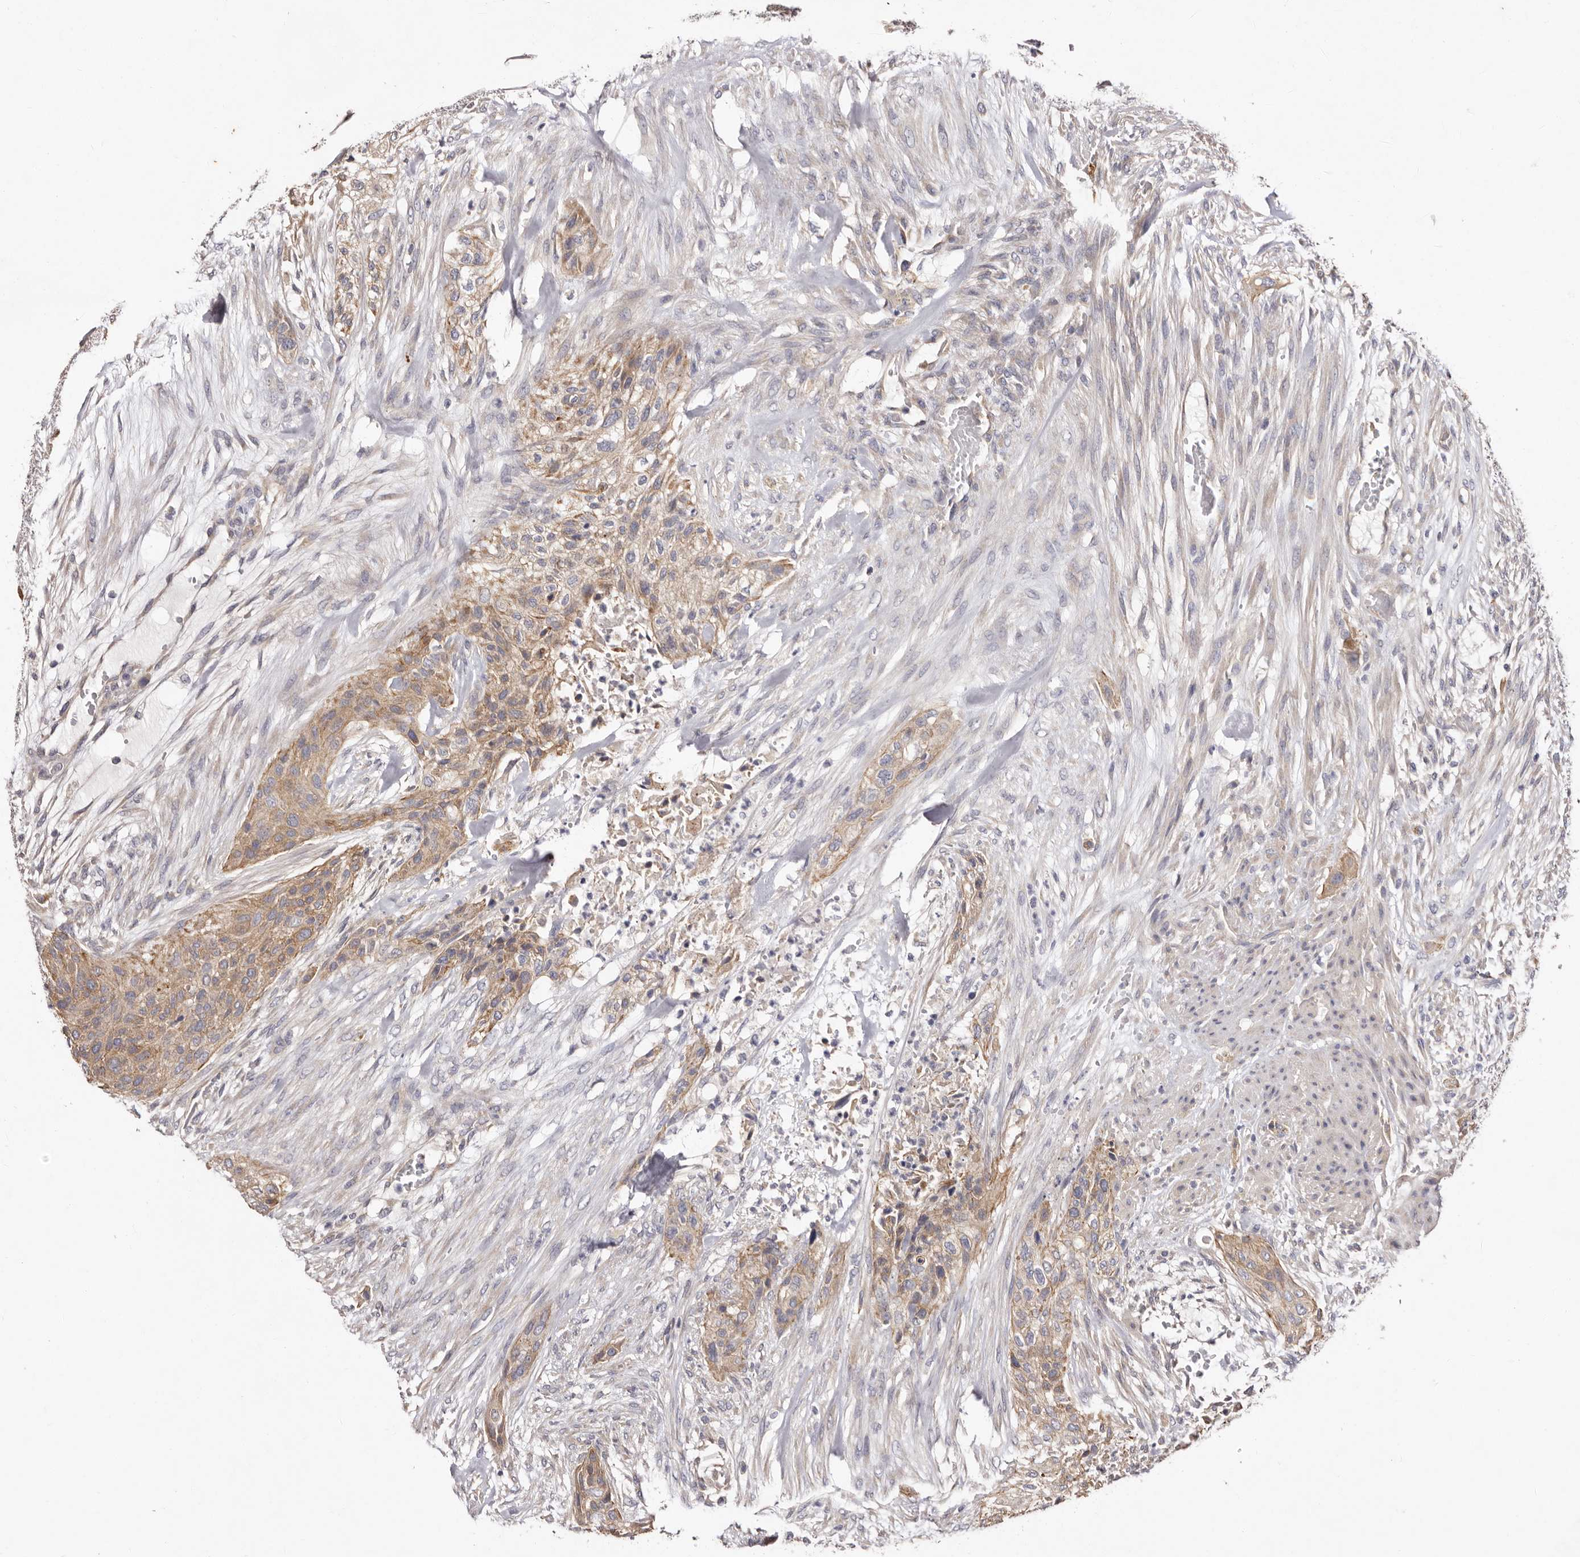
{"staining": {"intensity": "moderate", "quantity": ">75%", "location": "cytoplasmic/membranous"}, "tissue": "urothelial cancer", "cell_type": "Tumor cells", "image_type": "cancer", "snomed": [{"axis": "morphology", "description": "Urothelial carcinoma, High grade"}, {"axis": "topography", "description": "Urinary bladder"}], "caption": "Immunohistochemical staining of human urothelial cancer displays moderate cytoplasmic/membranous protein positivity in approximately >75% of tumor cells.", "gene": "FAM167B", "patient": {"sex": "male", "age": 35}}